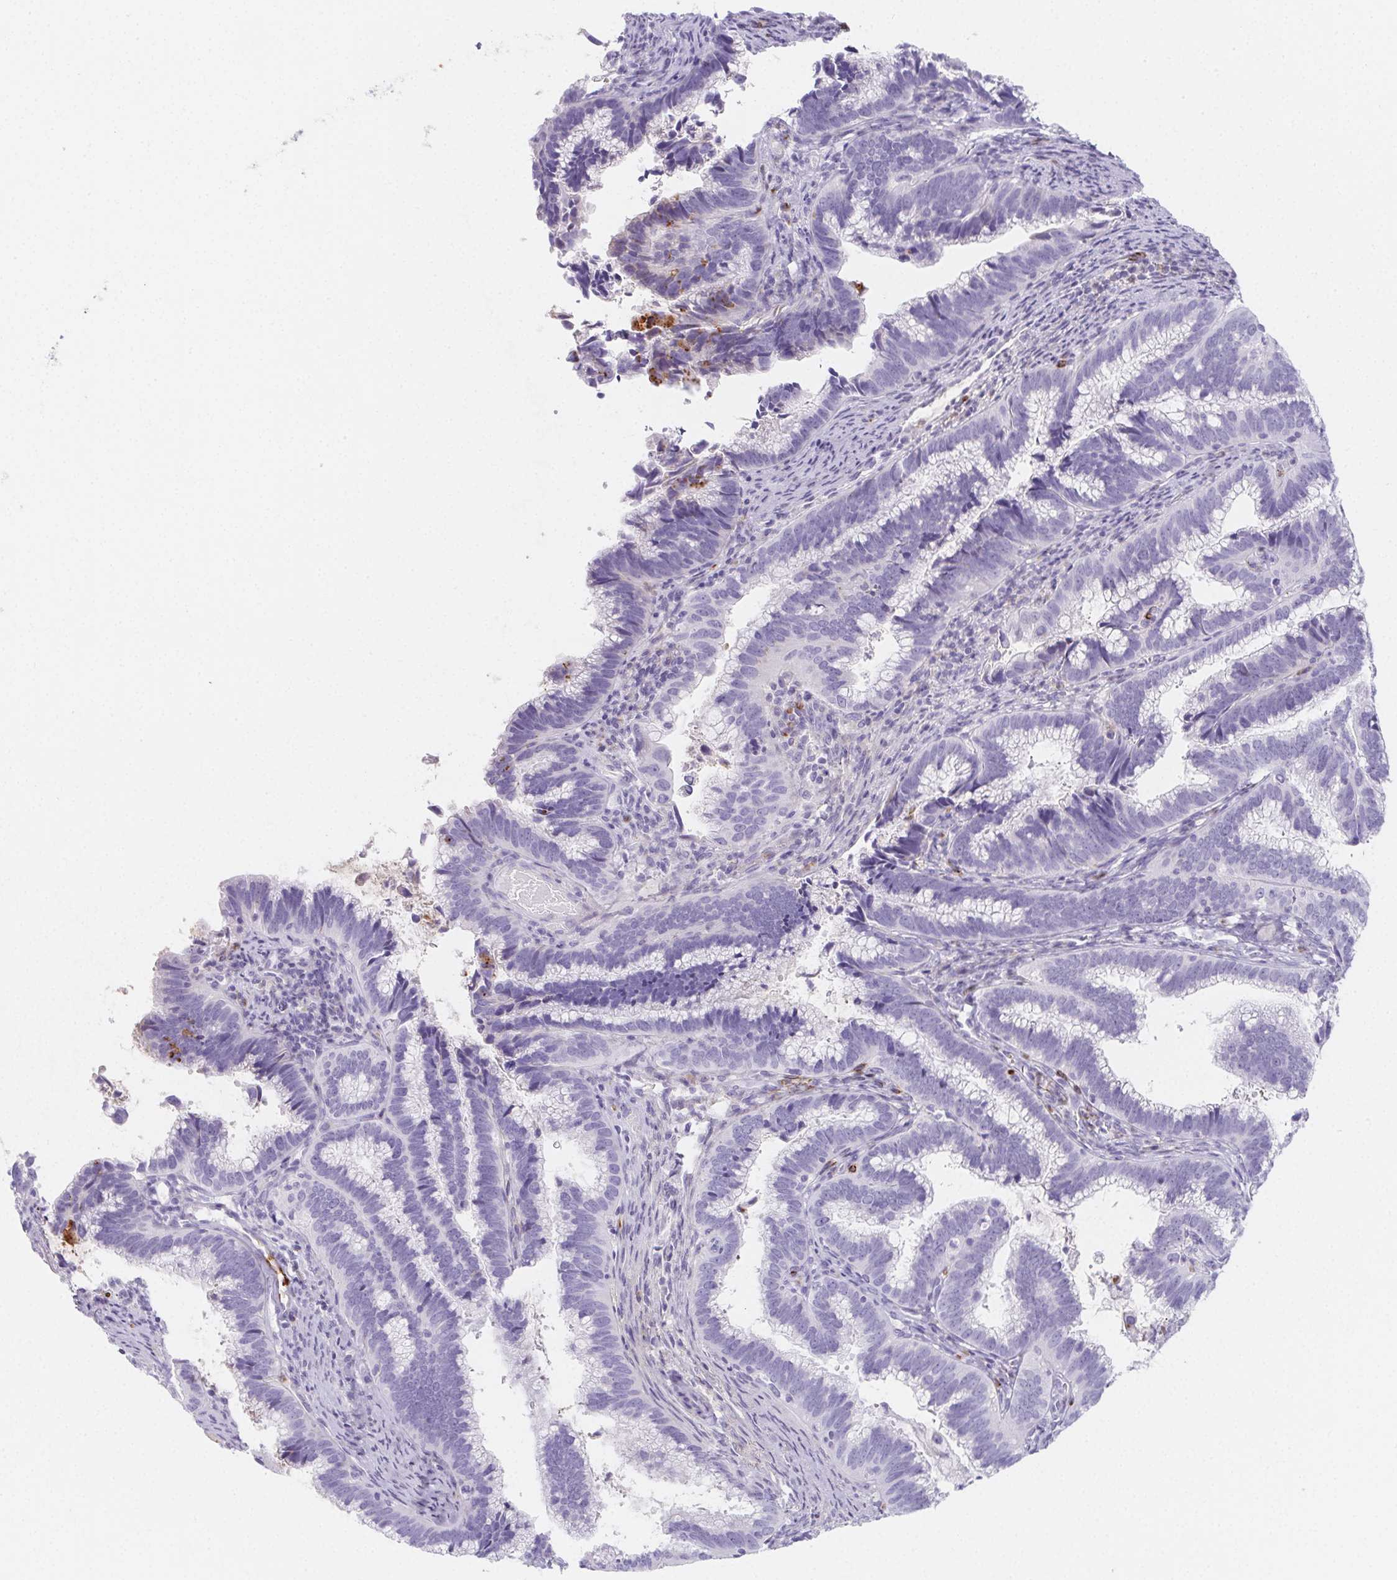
{"staining": {"intensity": "negative", "quantity": "none", "location": "none"}, "tissue": "cervical cancer", "cell_type": "Tumor cells", "image_type": "cancer", "snomed": [{"axis": "morphology", "description": "Adenocarcinoma, NOS"}, {"axis": "topography", "description": "Cervix"}], "caption": "Immunohistochemistry (IHC) histopathology image of human cervical adenocarcinoma stained for a protein (brown), which exhibits no staining in tumor cells.", "gene": "ITIH2", "patient": {"sex": "female", "age": 61}}